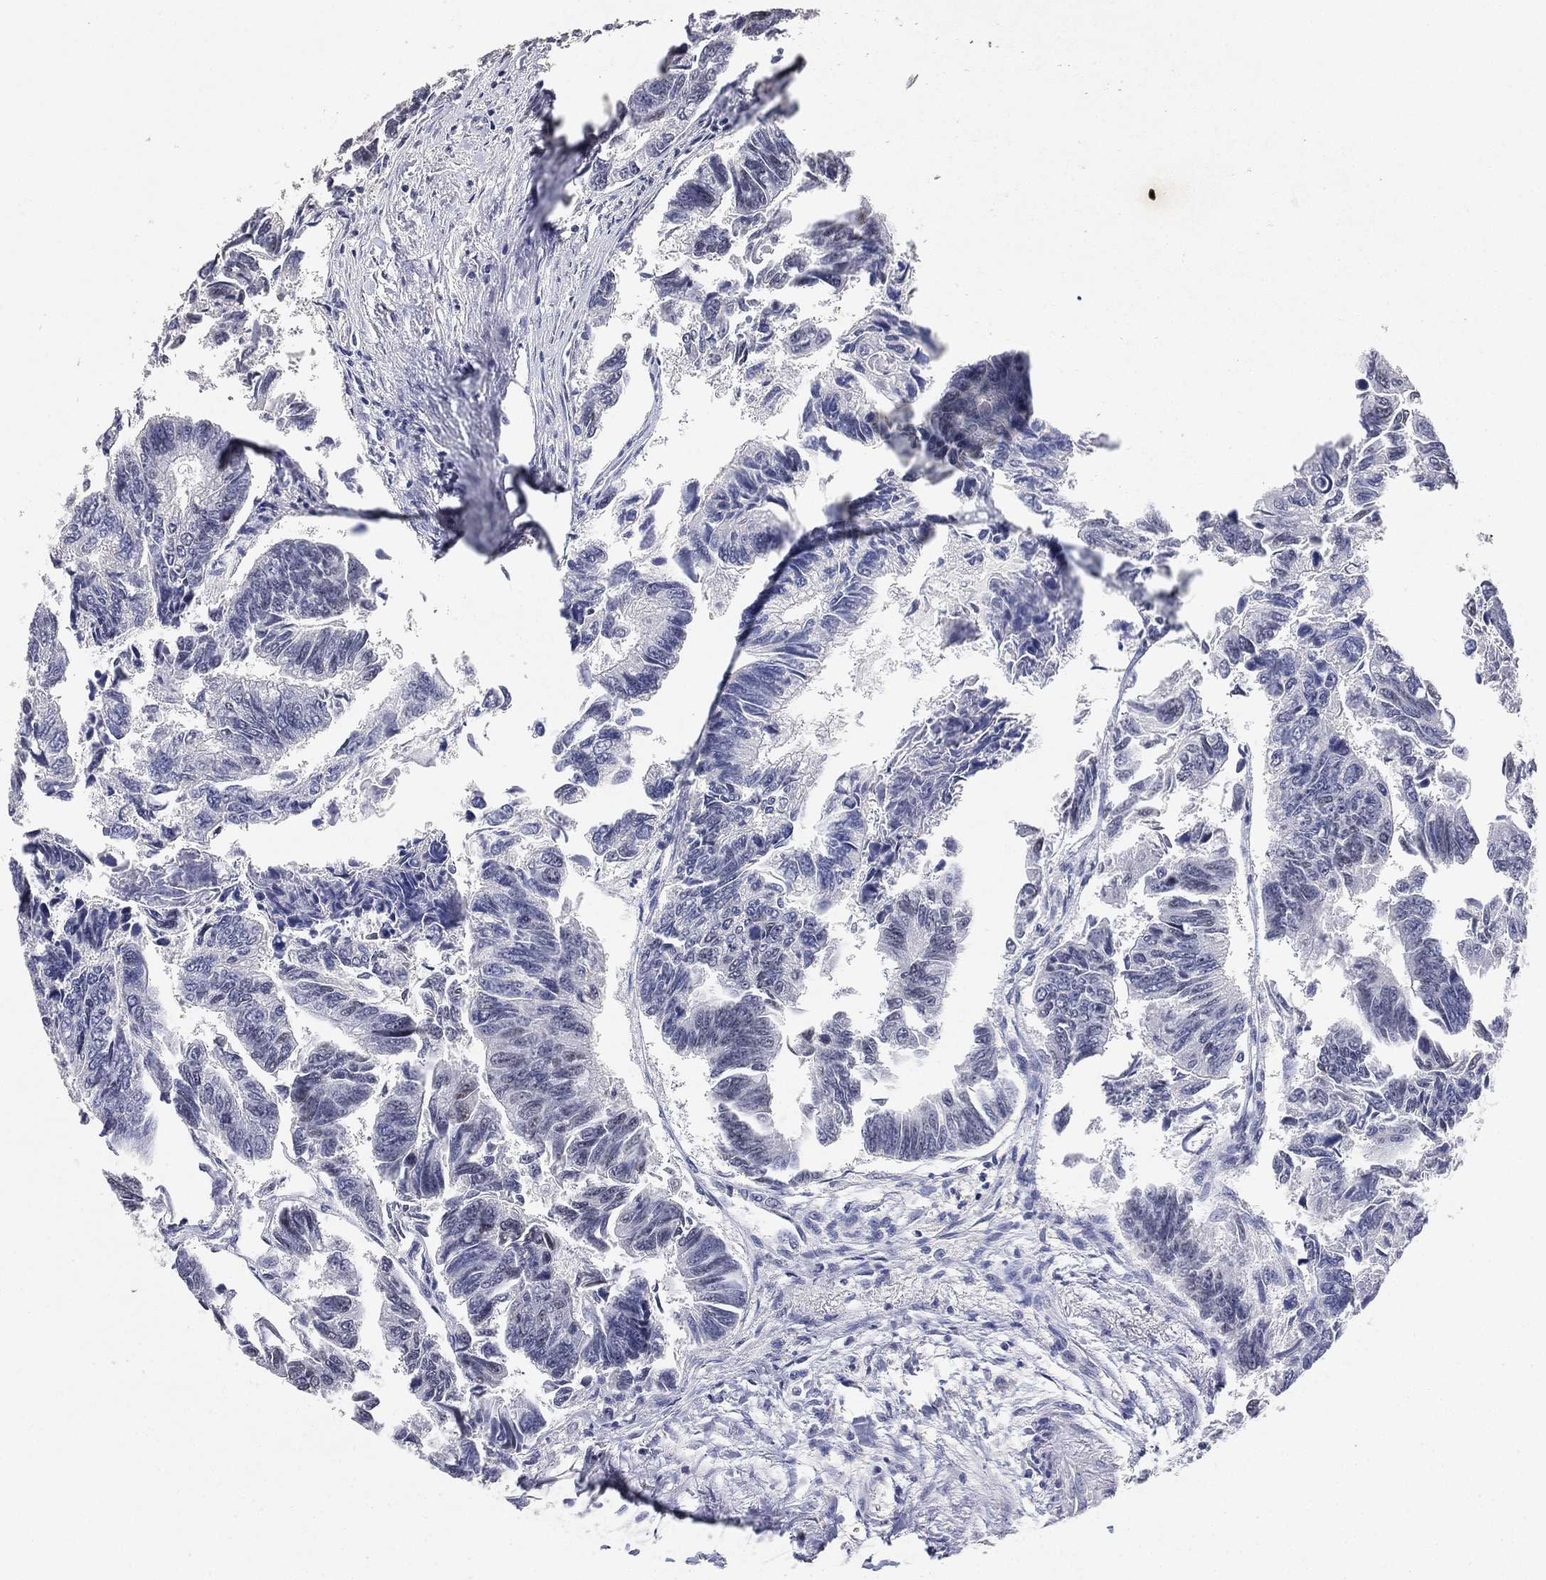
{"staining": {"intensity": "negative", "quantity": "none", "location": "none"}, "tissue": "colorectal cancer", "cell_type": "Tumor cells", "image_type": "cancer", "snomed": [{"axis": "morphology", "description": "Adenocarcinoma, NOS"}, {"axis": "topography", "description": "Colon"}], "caption": "This is an immunohistochemistry image of colorectal cancer. There is no positivity in tumor cells.", "gene": "DSG1", "patient": {"sex": "female", "age": 65}}